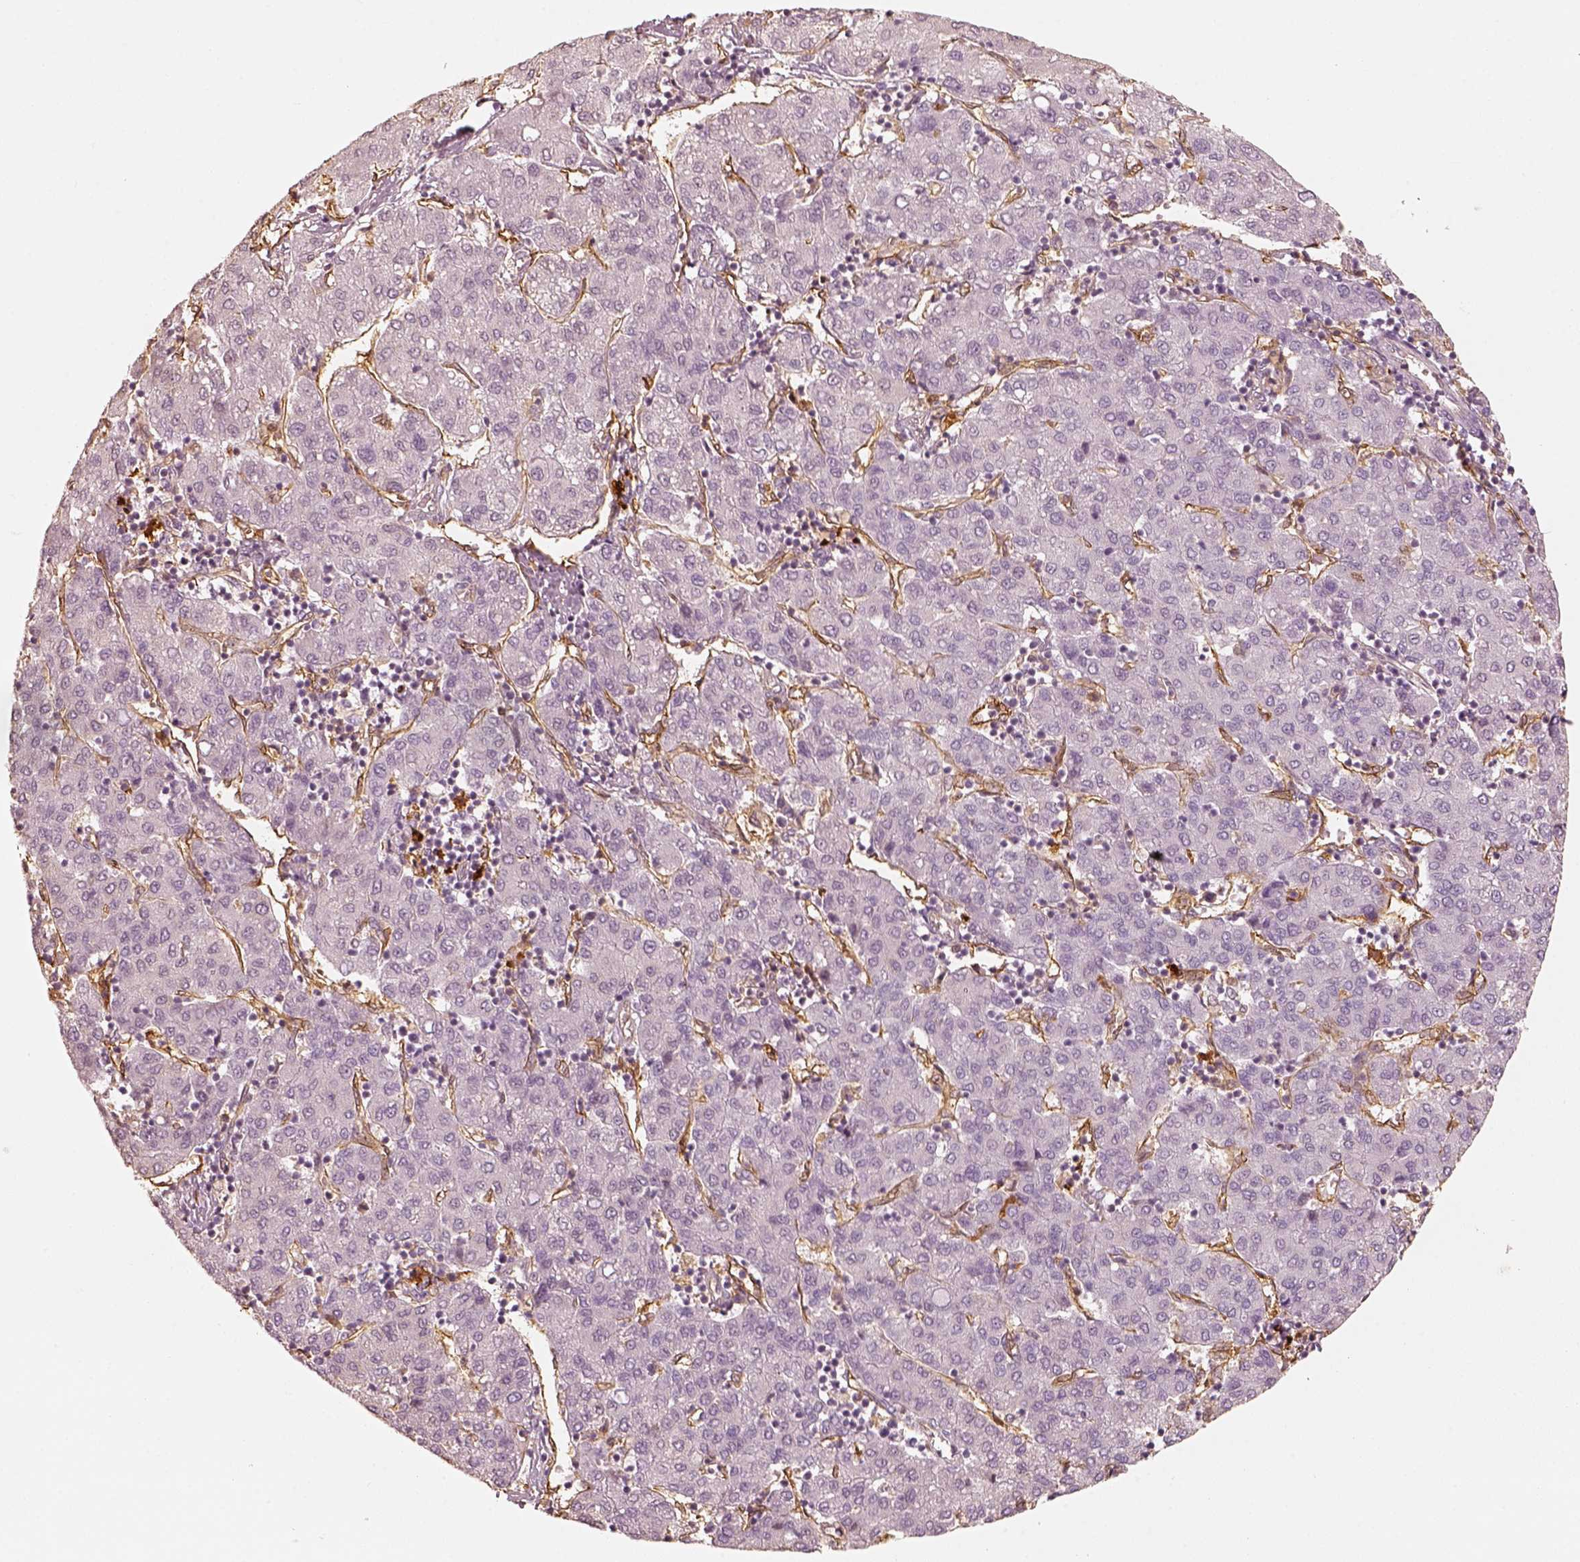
{"staining": {"intensity": "negative", "quantity": "none", "location": "none"}, "tissue": "liver cancer", "cell_type": "Tumor cells", "image_type": "cancer", "snomed": [{"axis": "morphology", "description": "Carcinoma, Hepatocellular, NOS"}, {"axis": "topography", "description": "Liver"}], "caption": "High power microscopy micrograph of an IHC photomicrograph of hepatocellular carcinoma (liver), revealing no significant staining in tumor cells.", "gene": "FSCN1", "patient": {"sex": "male", "age": 65}}